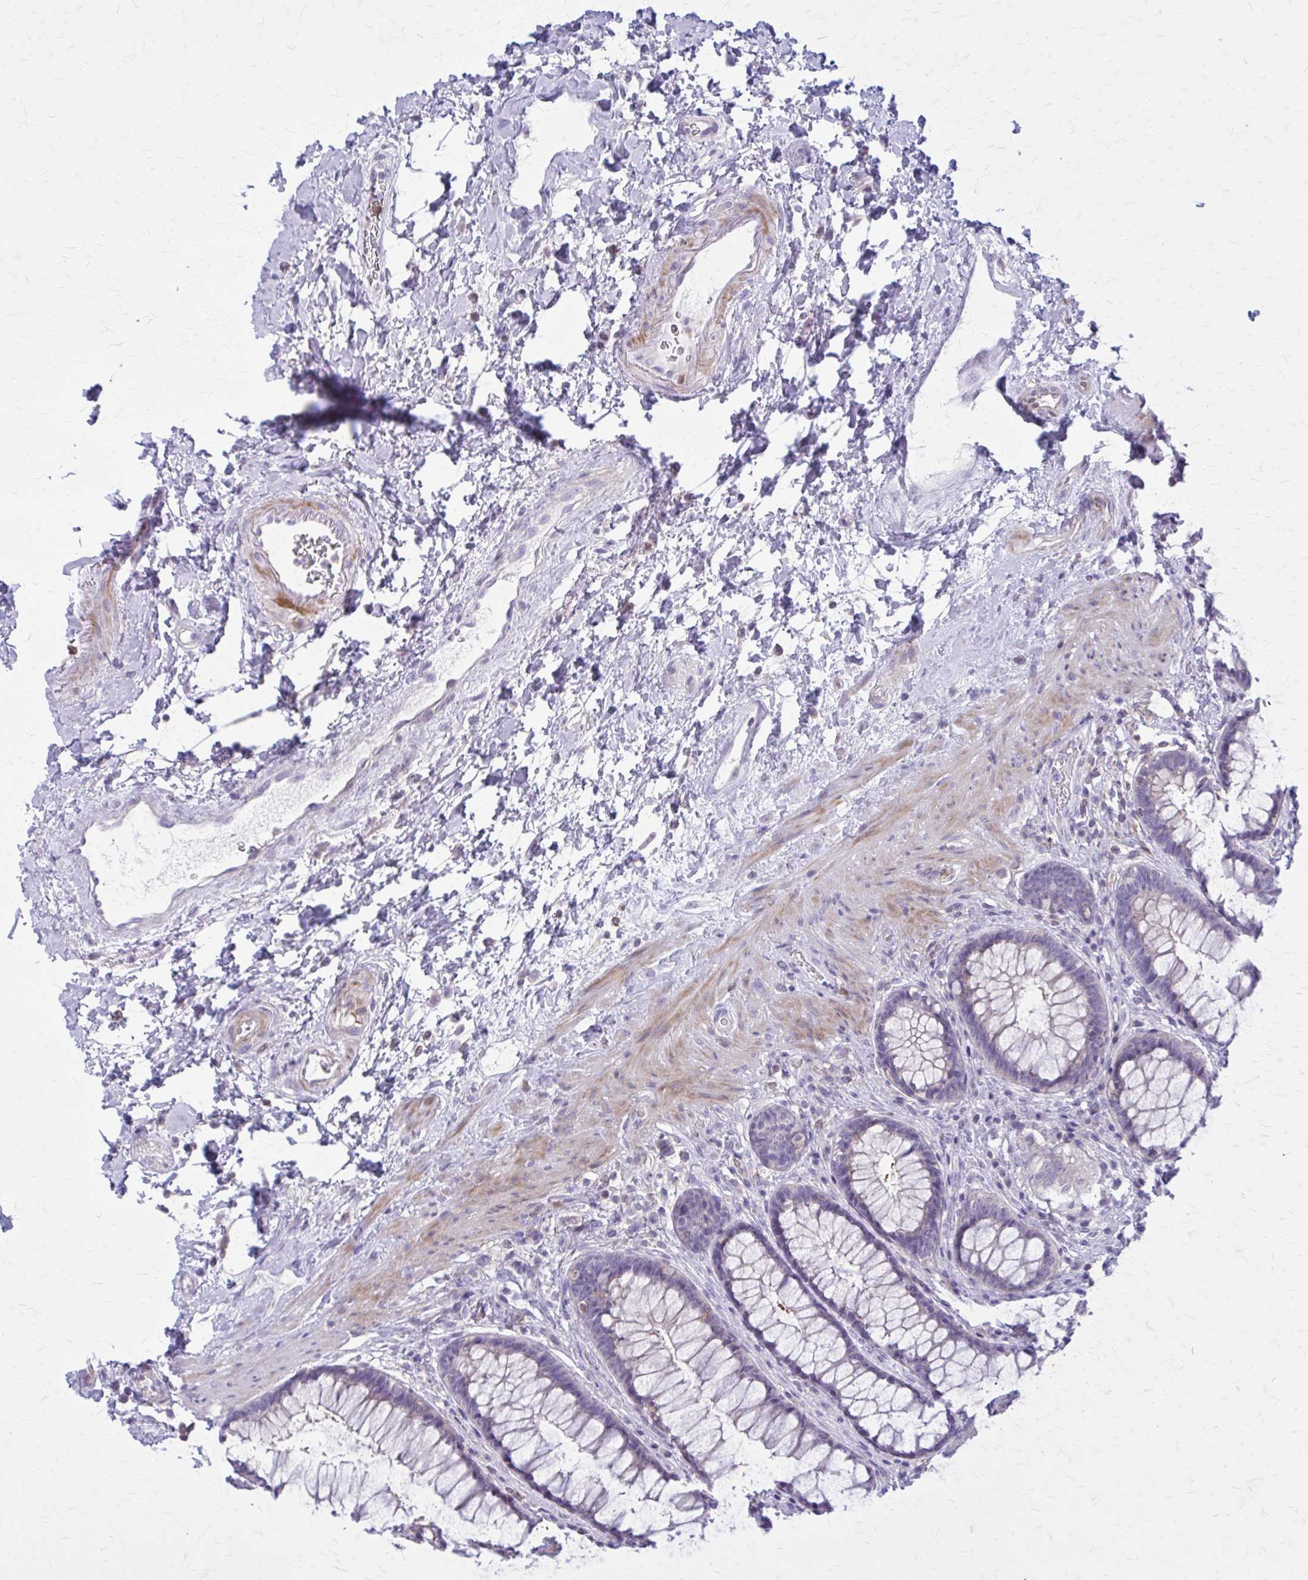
{"staining": {"intensity": "weak", "quantity": "25%-75%", "location": "cytoplasmic/membranous"}, "tissue": "rectum", "cell_type": "Glandular cells", "image_type": "normal", "snomed": [{"axis": "morphology", "description": "Normal tissue, NOS"}, {"axis": "topography", "description": "Rectum"}], "caption": "This histopathology image shows immunohistochemistry staining of benign human rectum, with low weak cytoplasmic/membranous positivity in about 25%-75% of glandular cells.", "gene": "PITPNM1", "patient": {"sex": "male", "age": 72}}